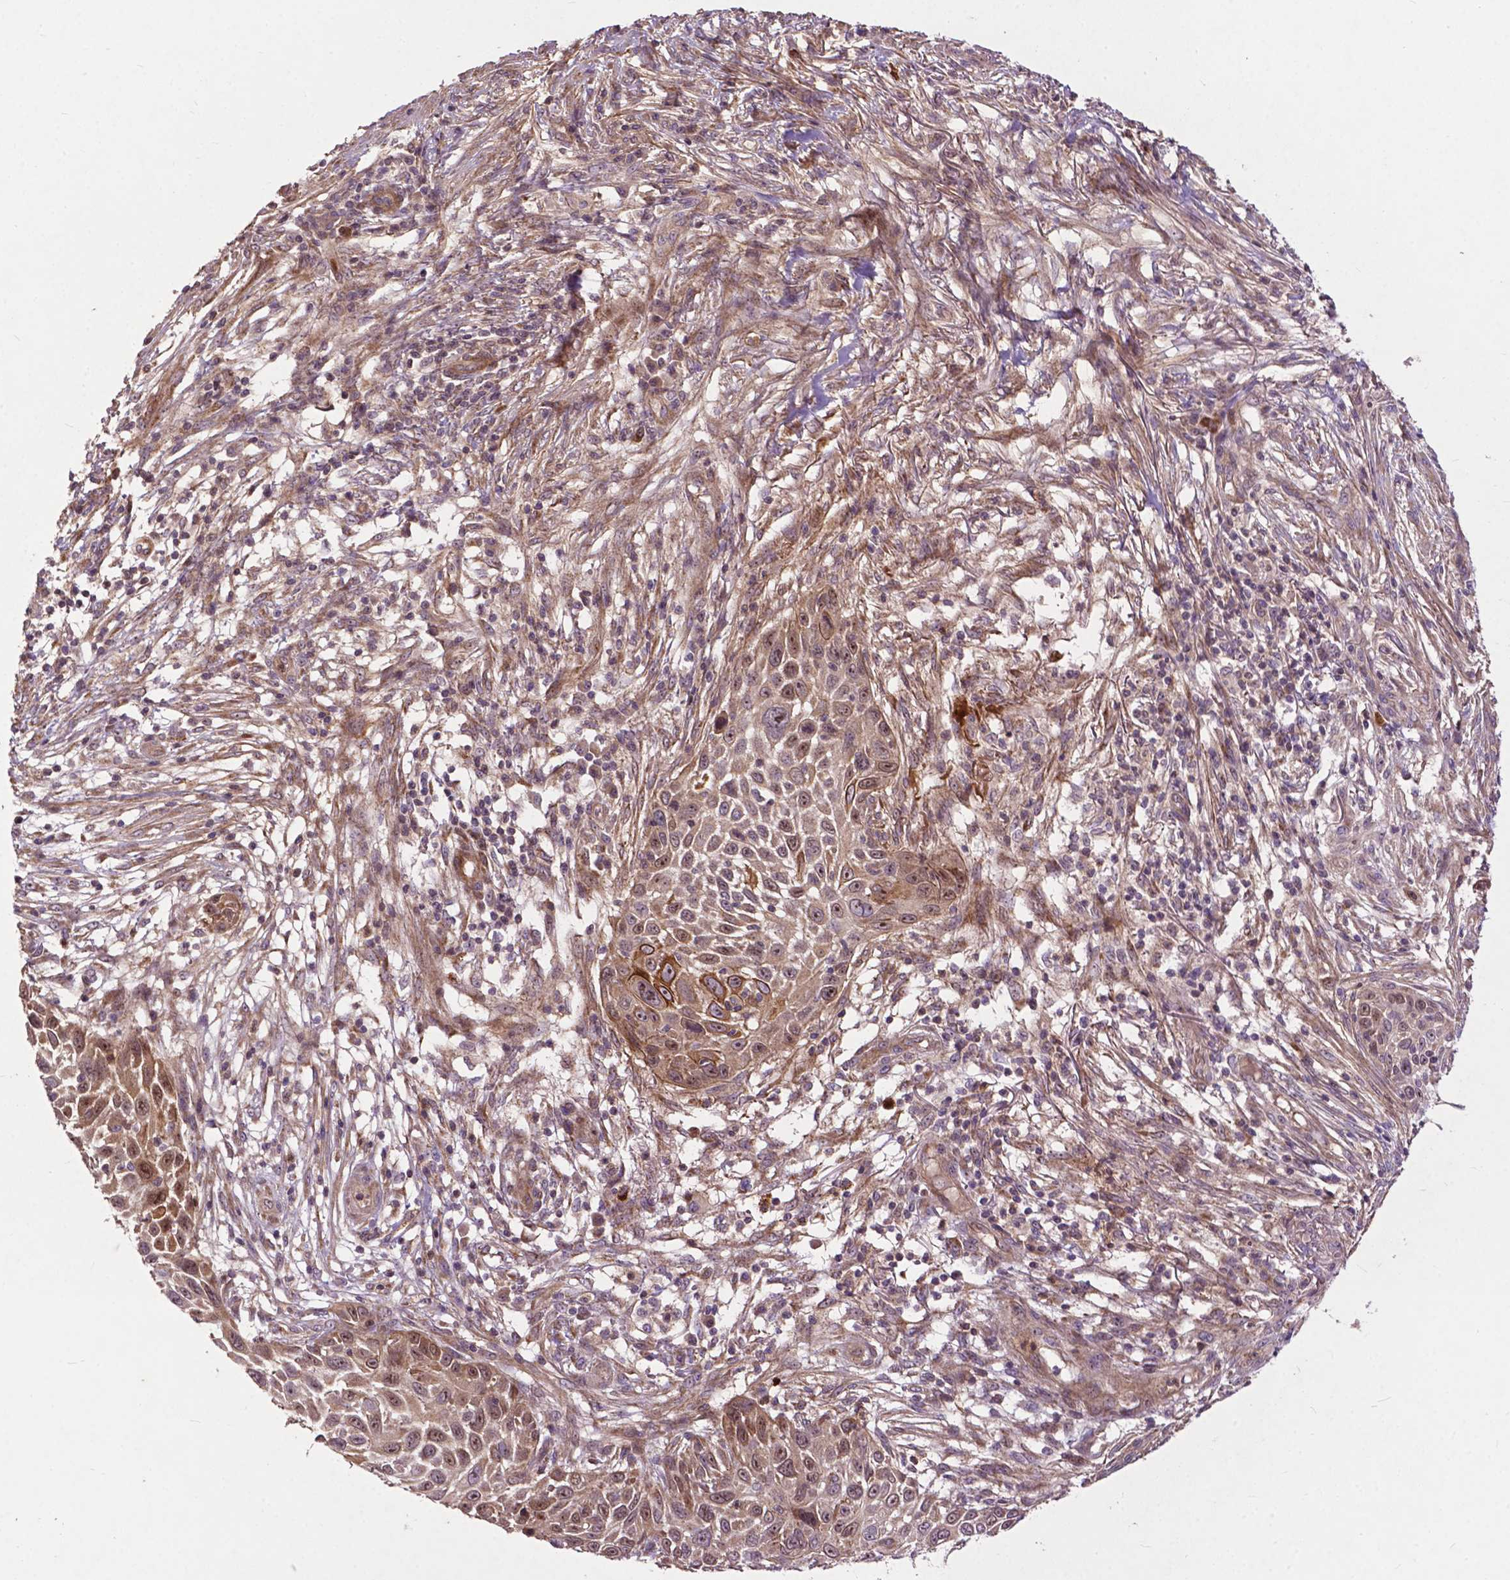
{"staining": {"intensity": "moderate", "quantity": "25%-75%", "location": "cytoplasmic/membranous,nuclear"}, "tissue": "skin cancer", "cell_type": "Tumor cells", "image_type": "cancer", "snomed": [{"axis": "morphology", "description": "Squamous cell carcinoma, NOS"}, {"axis": "topography", "description": "Skin"}], "caption": "A brown stain shows moderate cytoplasmic/membranous and nuclear staining of a protein in squamous cell carcinoma (skin) tumor cells. Immunohistochemistry stains the protein of interest in brown and the nuclei are stained blue.", "gene": "PARP3", "patient": {"sex": "male", "age": 92}}